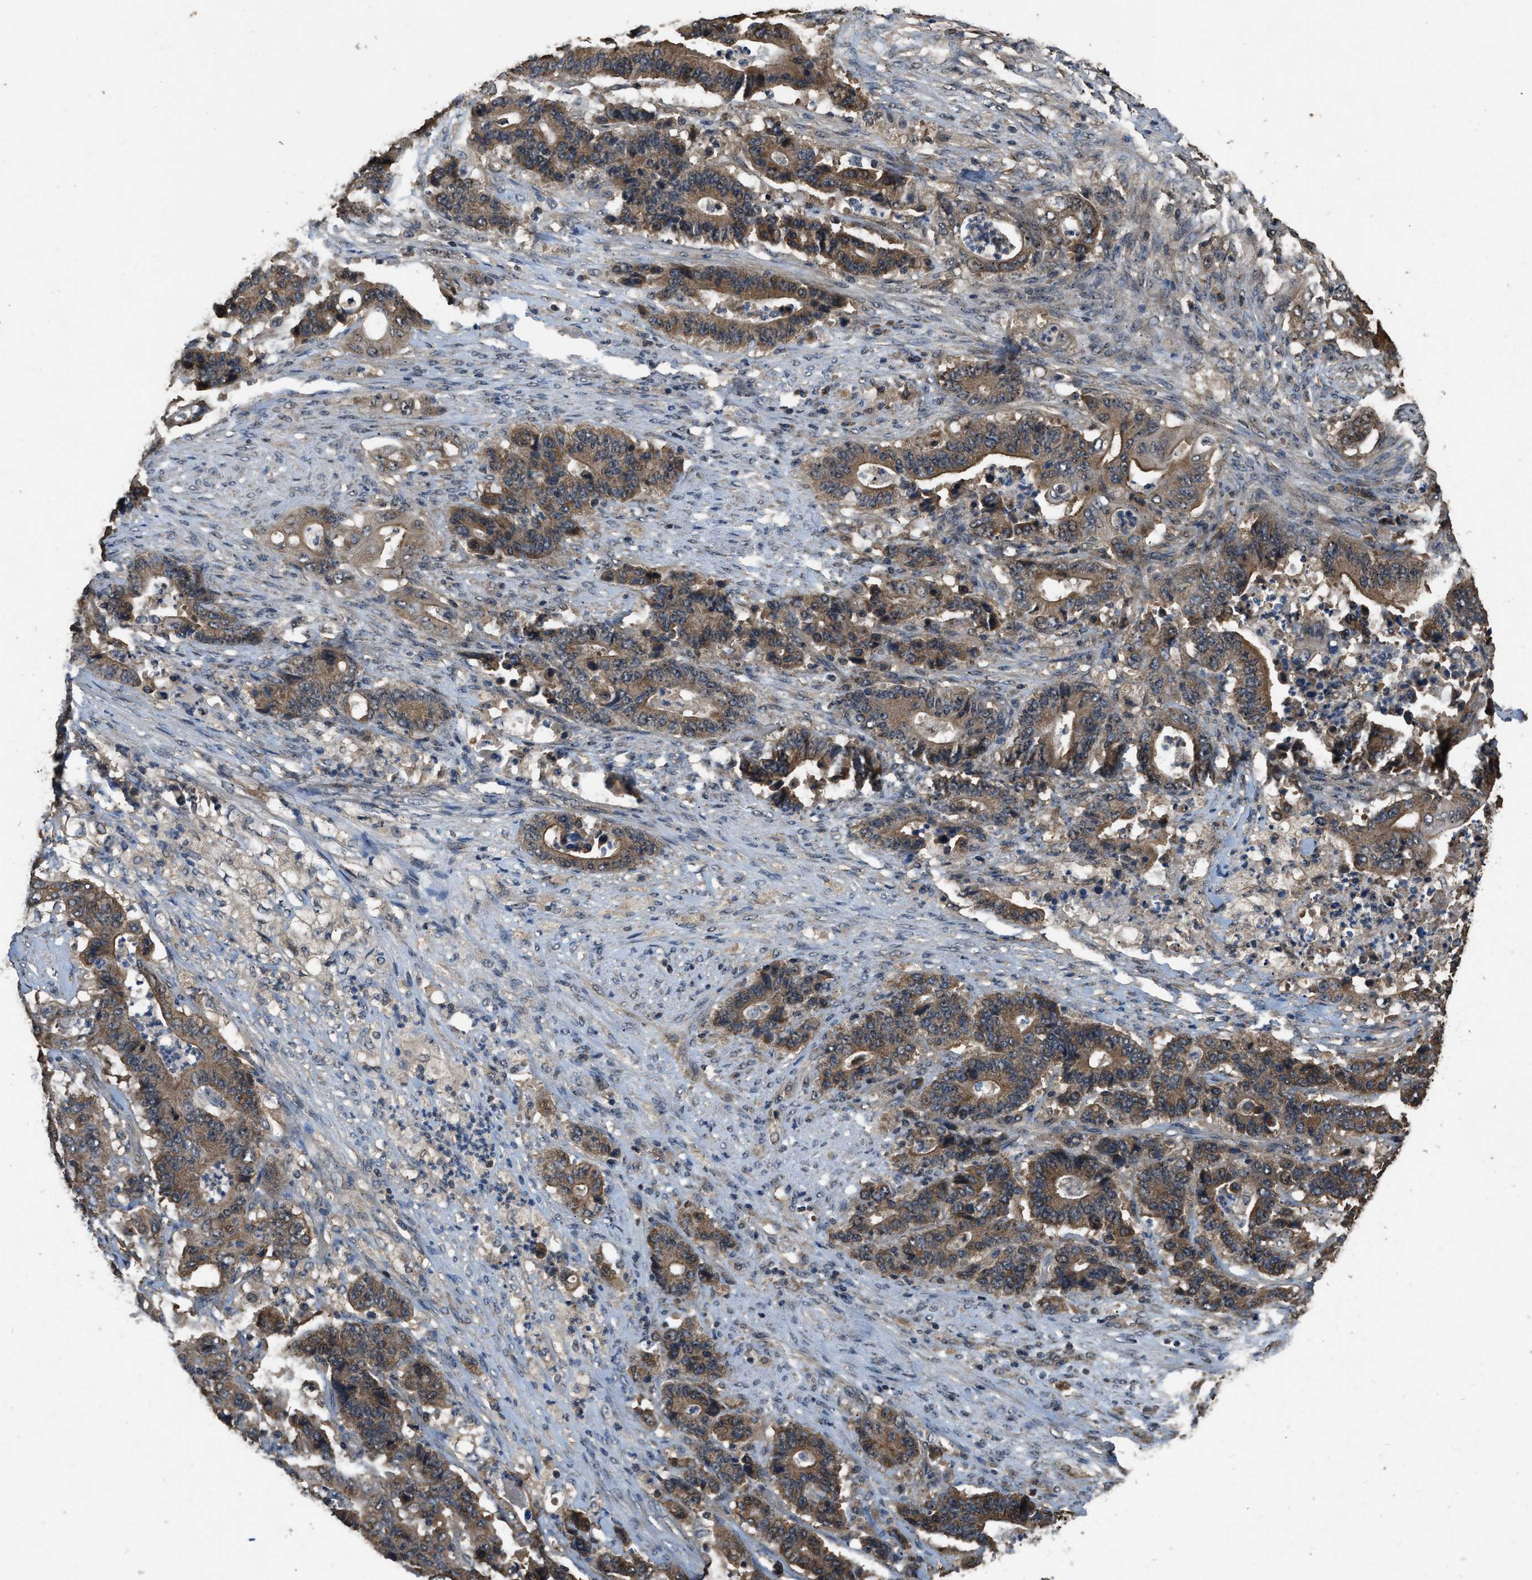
{"staining": {"intensity": "moderate", "quantity": ">75%", "location": "cytoplasmic/membranous"}, "tissue": "stomach cancer", "cell_type": "Tumor cells", "image_type": "cancer", "snomed": [{"axis": "morphology", "description": "Adenocarcinoma, NOS"}, {"axis": "topography", "description": "Stomach"}], "caption": "Tumor cells show medium levels of moderate cytoplasmic/membranous staining in approximately >75% of cells in stomach adenocarcinoma. The staining was performed using DAB (3,3'-diaminobenzidine) to visualize the protein expression in brown, while the nuclei were stained in blue with hematoxylin (Magnification: 20x).", "gene": "DENND6B", "patient": {"sex": "female", "age": 73}}